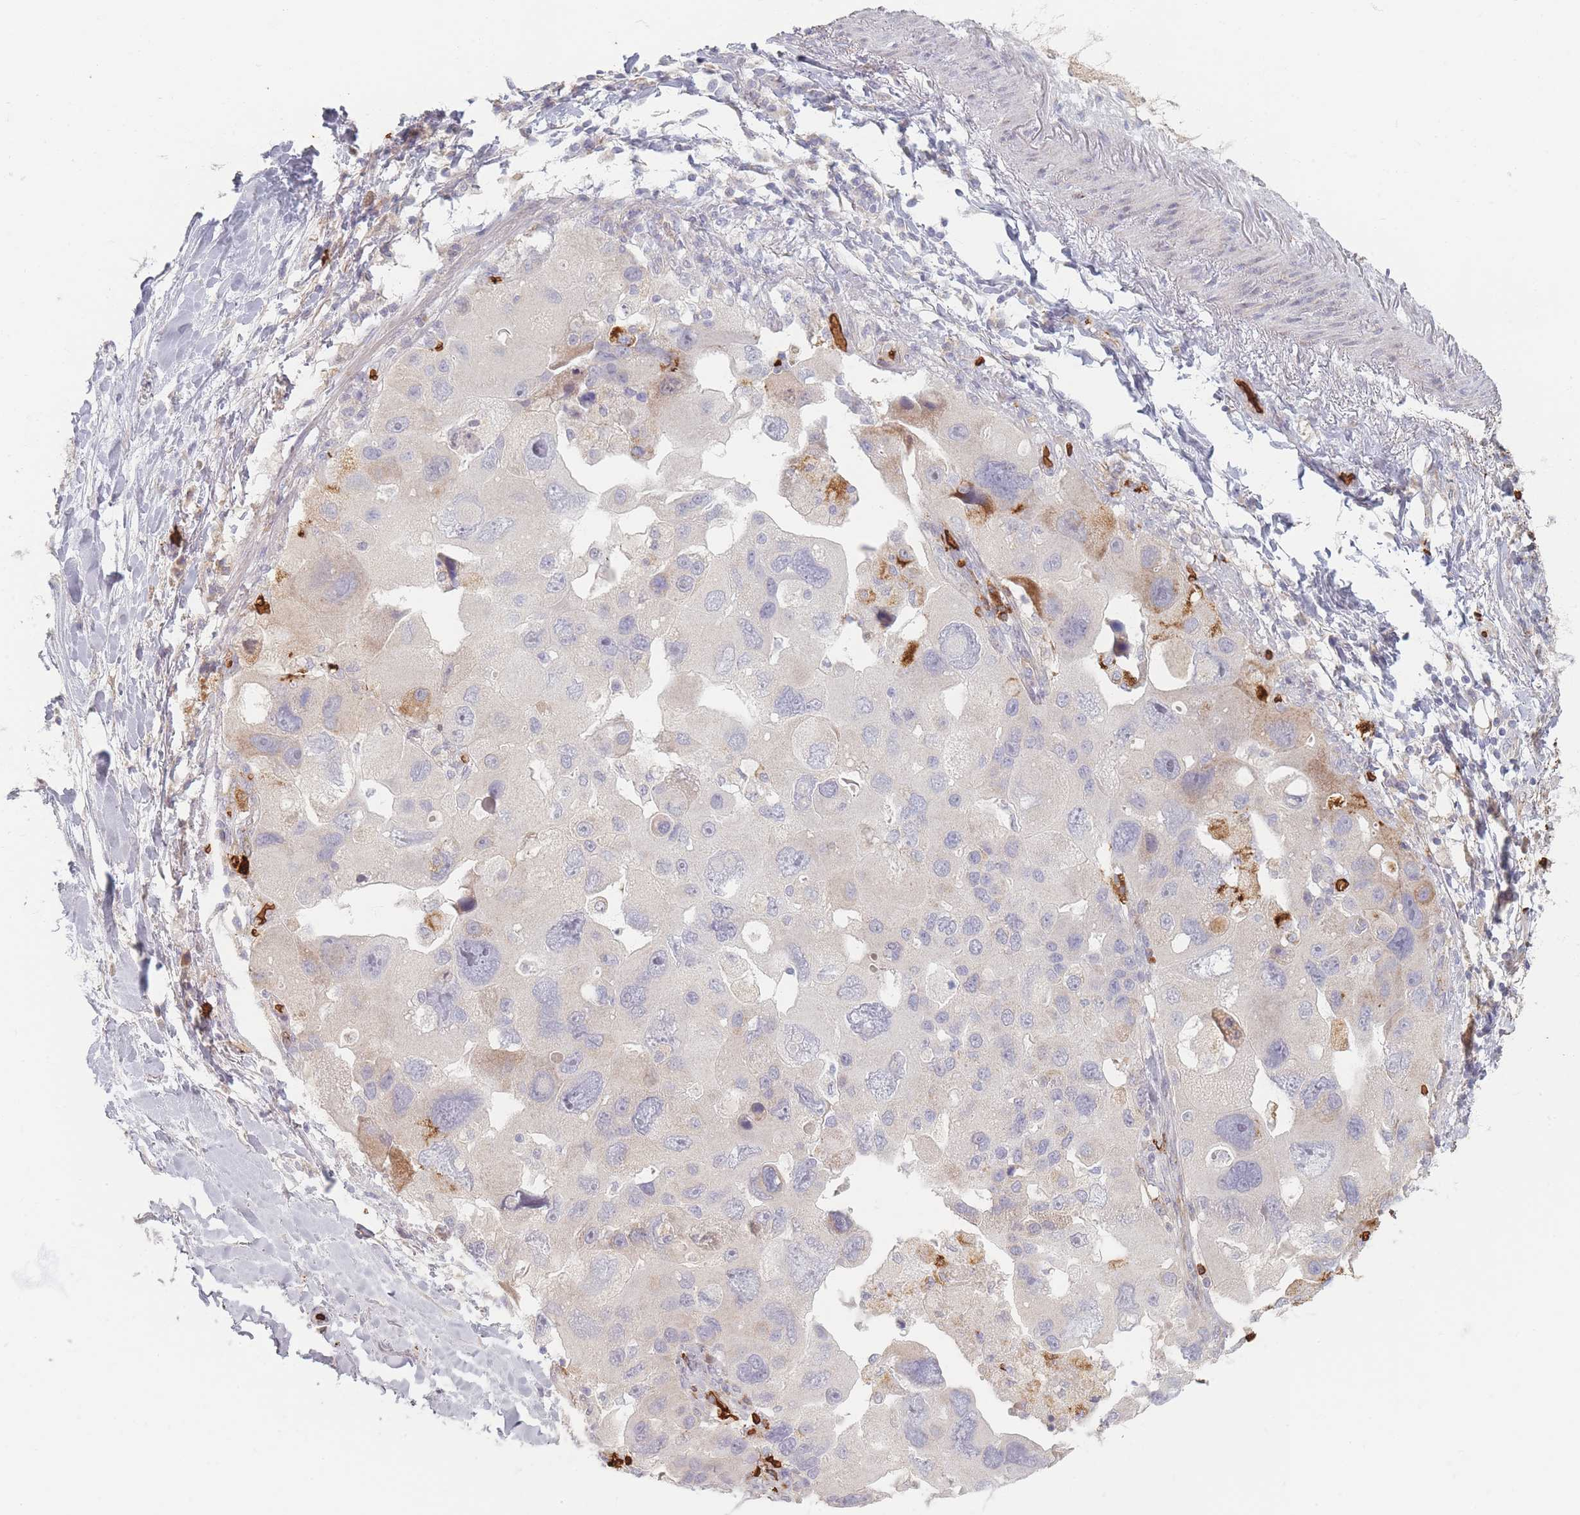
{"staining": {"intensity": "negative", "quantity": "none", "location": "none"}, "tissue": "lung cancer", "cell_type": "Tumor cells", "image_type": "cancer", "snomed": [{"axis": "morphology", "description": "Adenocarcinoma, NOS"}, {"axis": "topography", "description": "Lung"}], "caption": "Protein analysis of adenocarcinoma (lung) exhibits no significant staining in tumor cells.", "gene": "SLC2A6", "patient": {"sex": "female", "age": 54}}